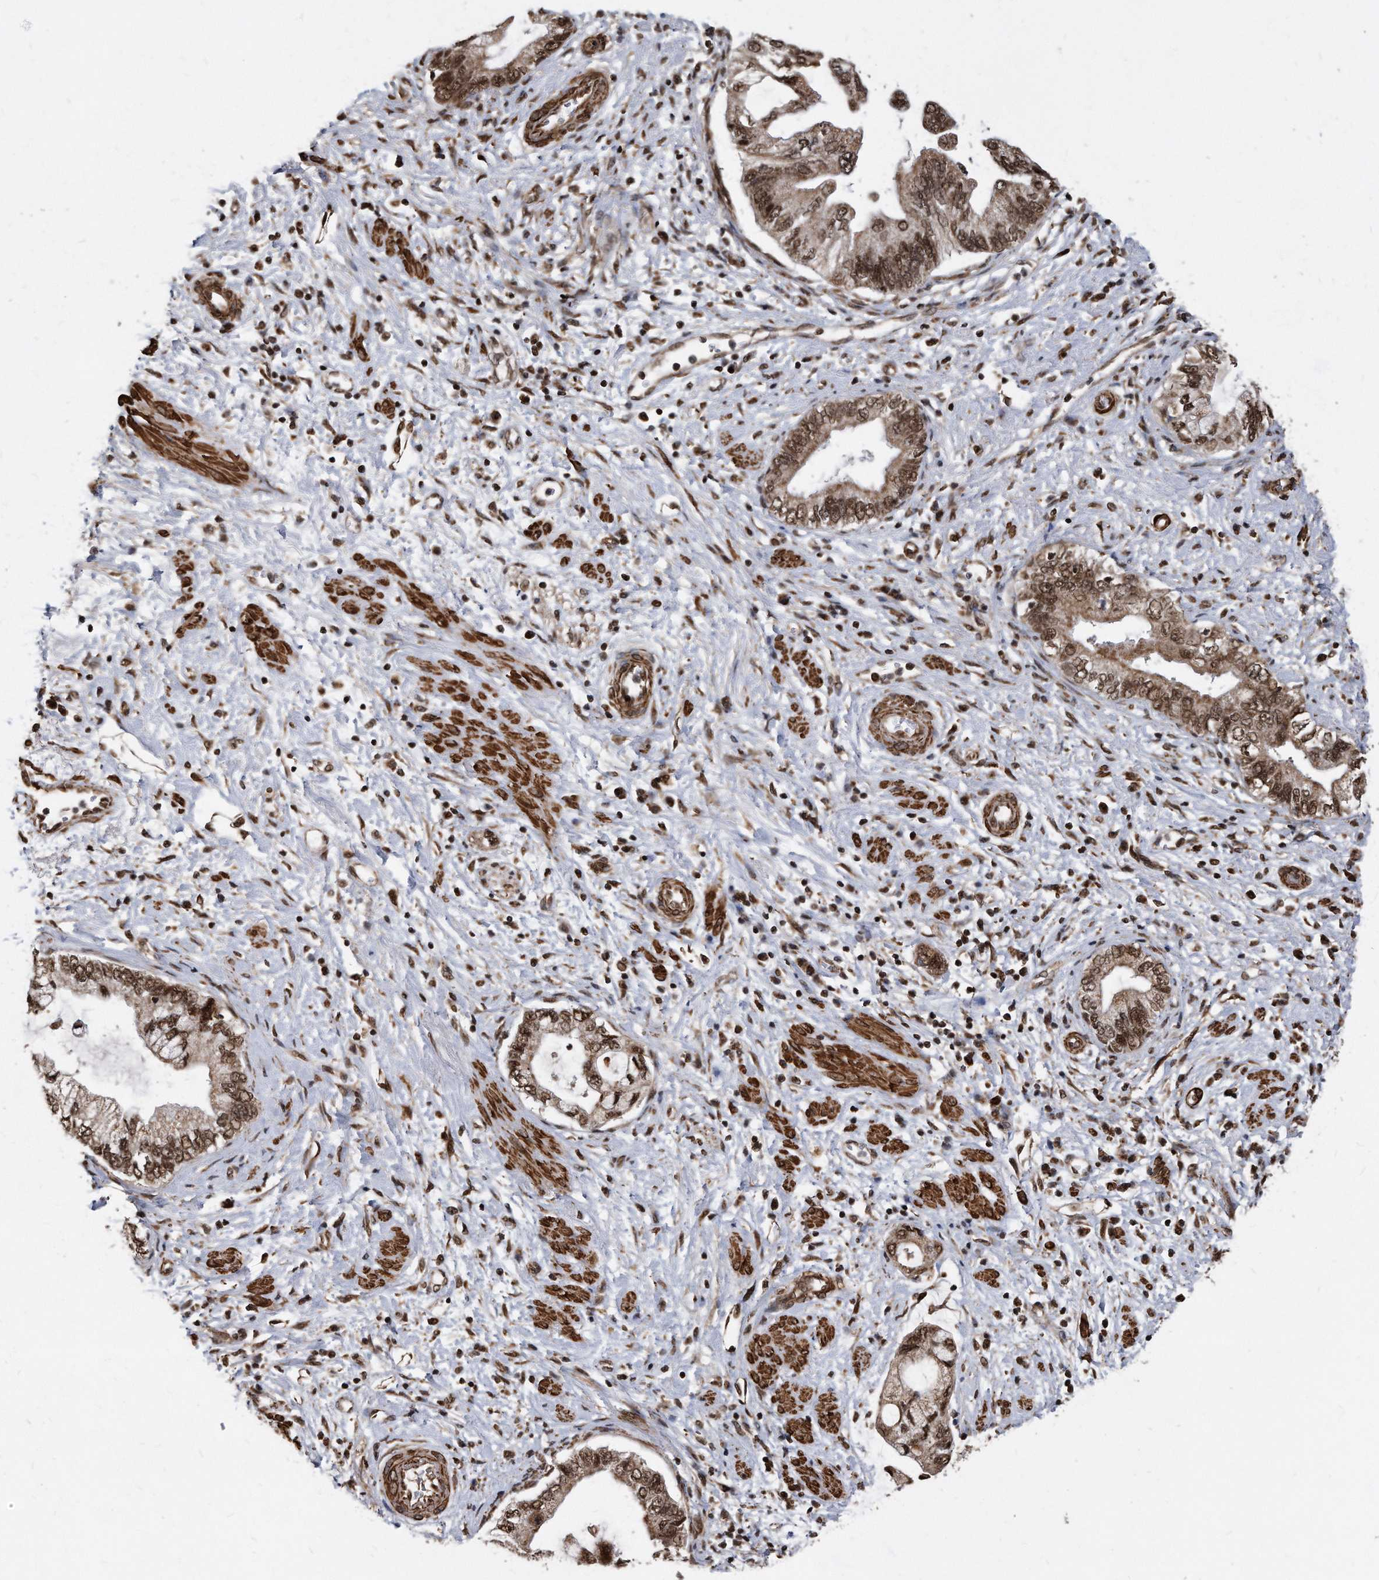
{"staining": {"intensity": "moderate", "quantity": ">75%", "location": "cytoplasmic/membranous,nuclear"}, "tissue": "pancreatic cancer", "cell_type": "Tumor cells", "image_type": "cancer", "snomed": [{"axis": "morphology", "description": "Adenocarcinoma, NOS"}, {"axis": "topography", "description": "Pancreas"}], "caption": "Immunohistochemistry (DAB) staining of human pancreatic cancer (adenocarcinoma) shows moderate cytoplasmic/membranous and nuclear protein positivity in about >75% of tumor cells.", "gene": "DUSP22", "patient": {"sex": "female", "age": 73}}